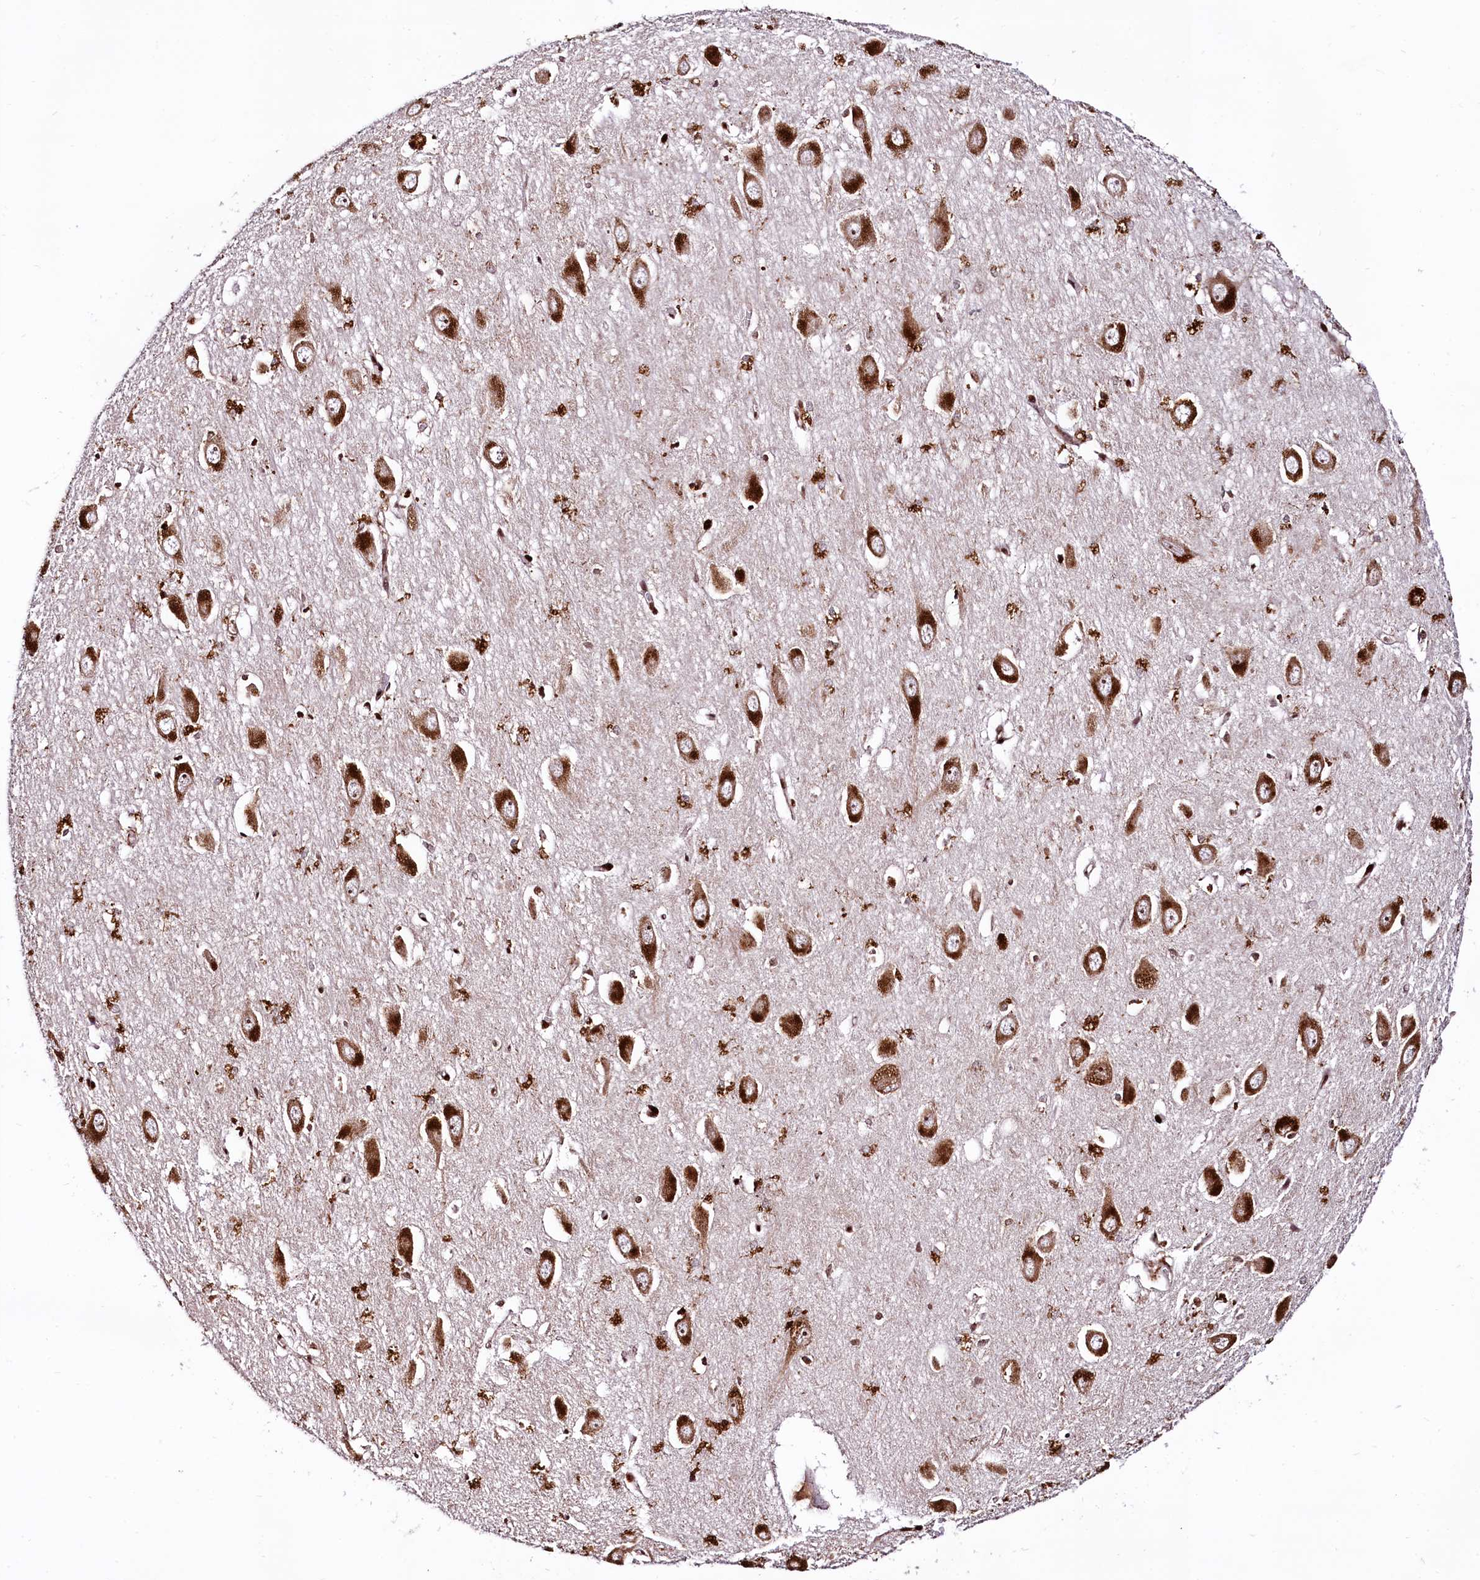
{"staining": {"intensity": "moderate", "quantity": "<25%", "location": "cytoplasmic/membranous"}, "tissue": "hippocampus", "cell_type": "Glial cells", "image_type": "normal", "snomed": [{"axis": "morphology", "description": "Normal tissue, NOS"}, {"axis": "topography", "description": "Hippocampus"}], "caption": "Moderate cytoplasmic/membranous expression for a protein is seen in about <25% of glial cells of unremarkable hippocampus using immunohistochemistry (IHC).", "gene": "PDS5B", "patient": {"sex": "female", "age": 64}}